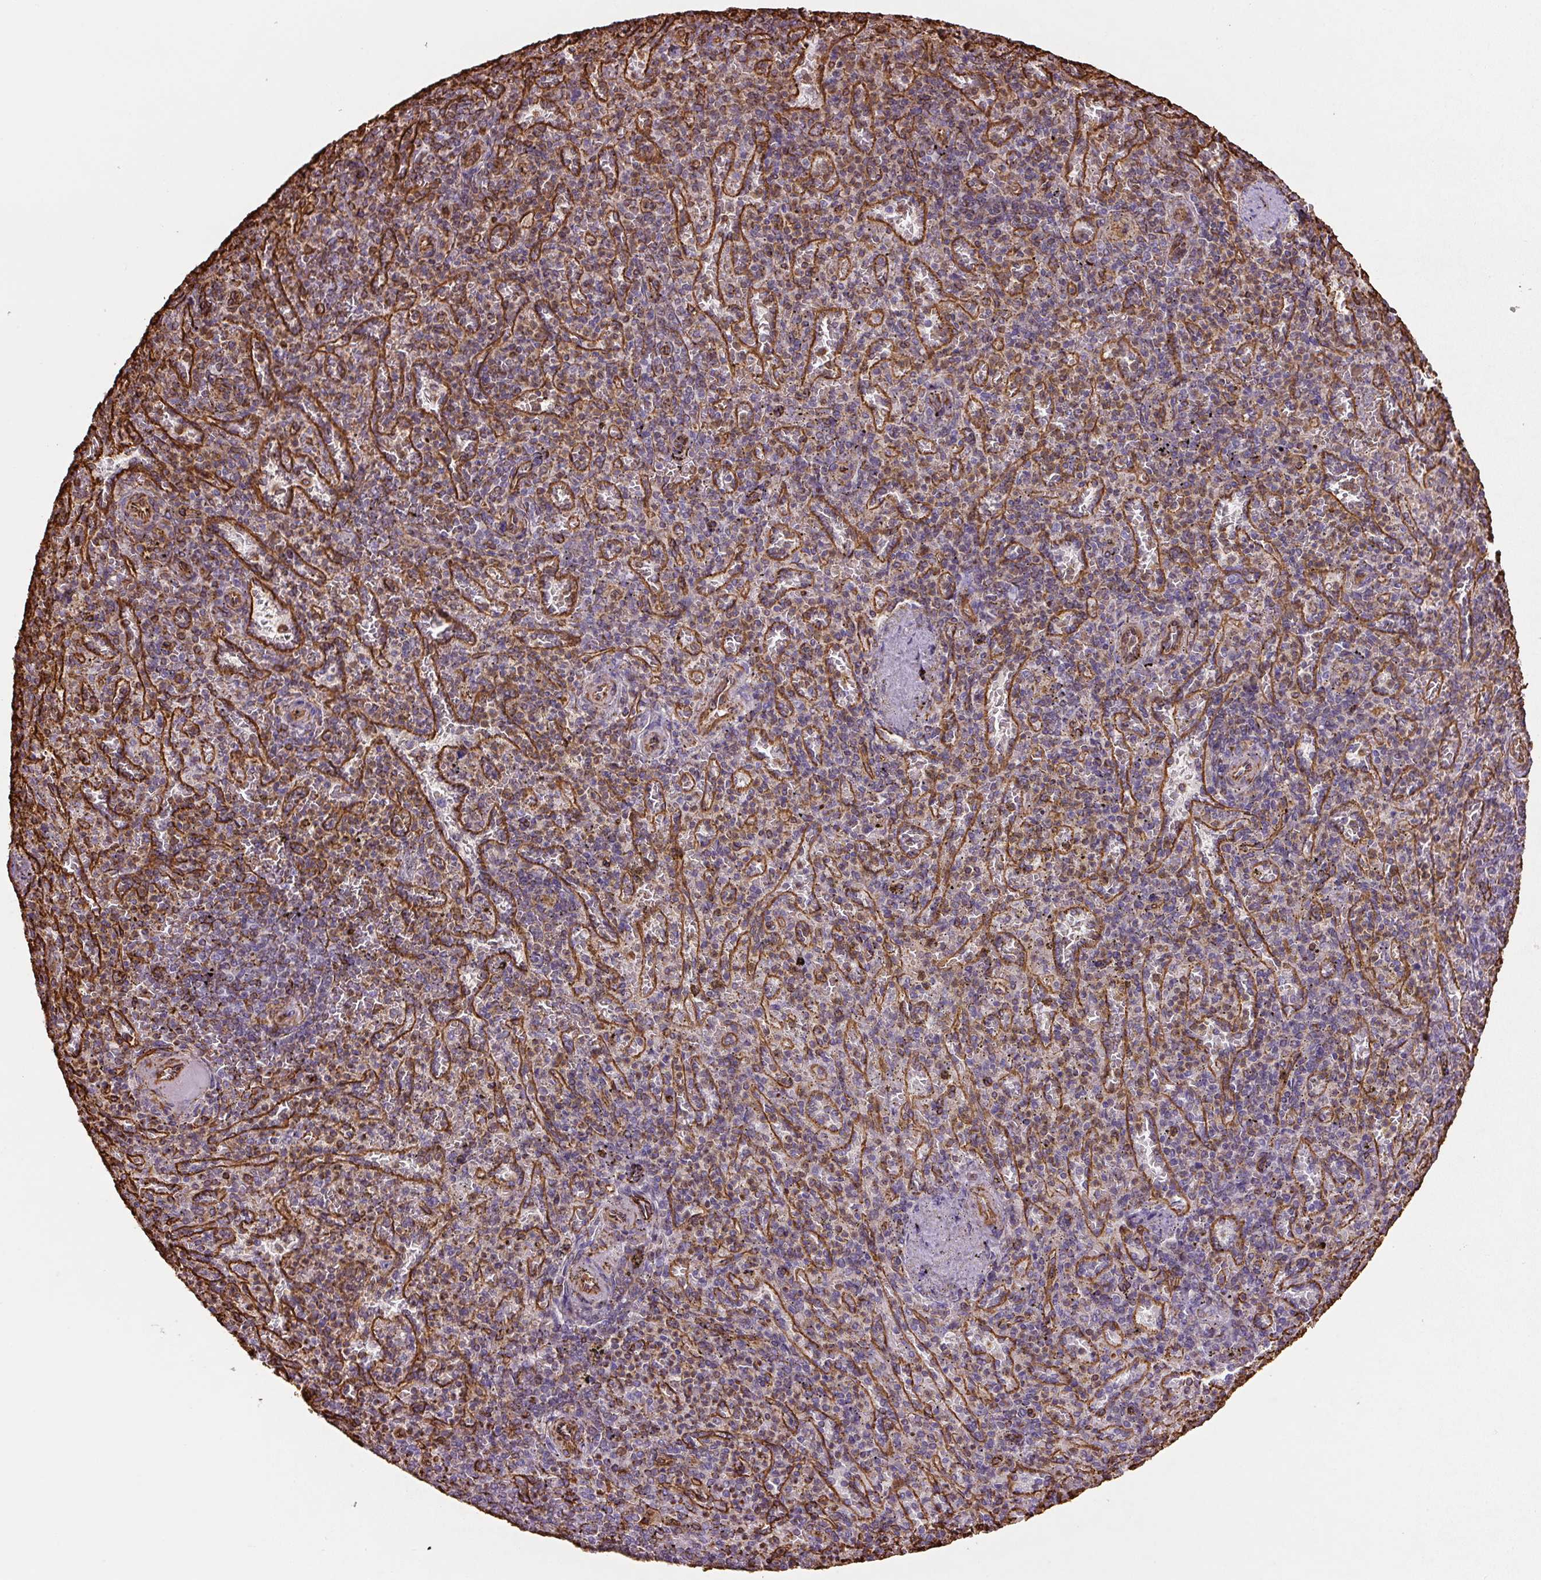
{"staining": {"intensity": "strong", "quantity": "25%-75%", "location": "cytoplasmic/membranous"}, "tissue": "spleen", "cell_type": "Cells in red pulp", "image_type": "normal", "snomed": [{"axis": "morphology", "description": "Normal tissue, NOS"}, {"axis": "topography", "description": "Spleen"}], "caption": "Spleen stained with immunohistochemistry shows strong cytoplasmic/membranous positivity in approximately 25%-75% of cells in red pulp. Immunohistochemistry (ihc) stains the protein of interest in brown and the nuclei are stained blue.", "gene": "VIM", "patient": {"sex": "female", "age": 74}}